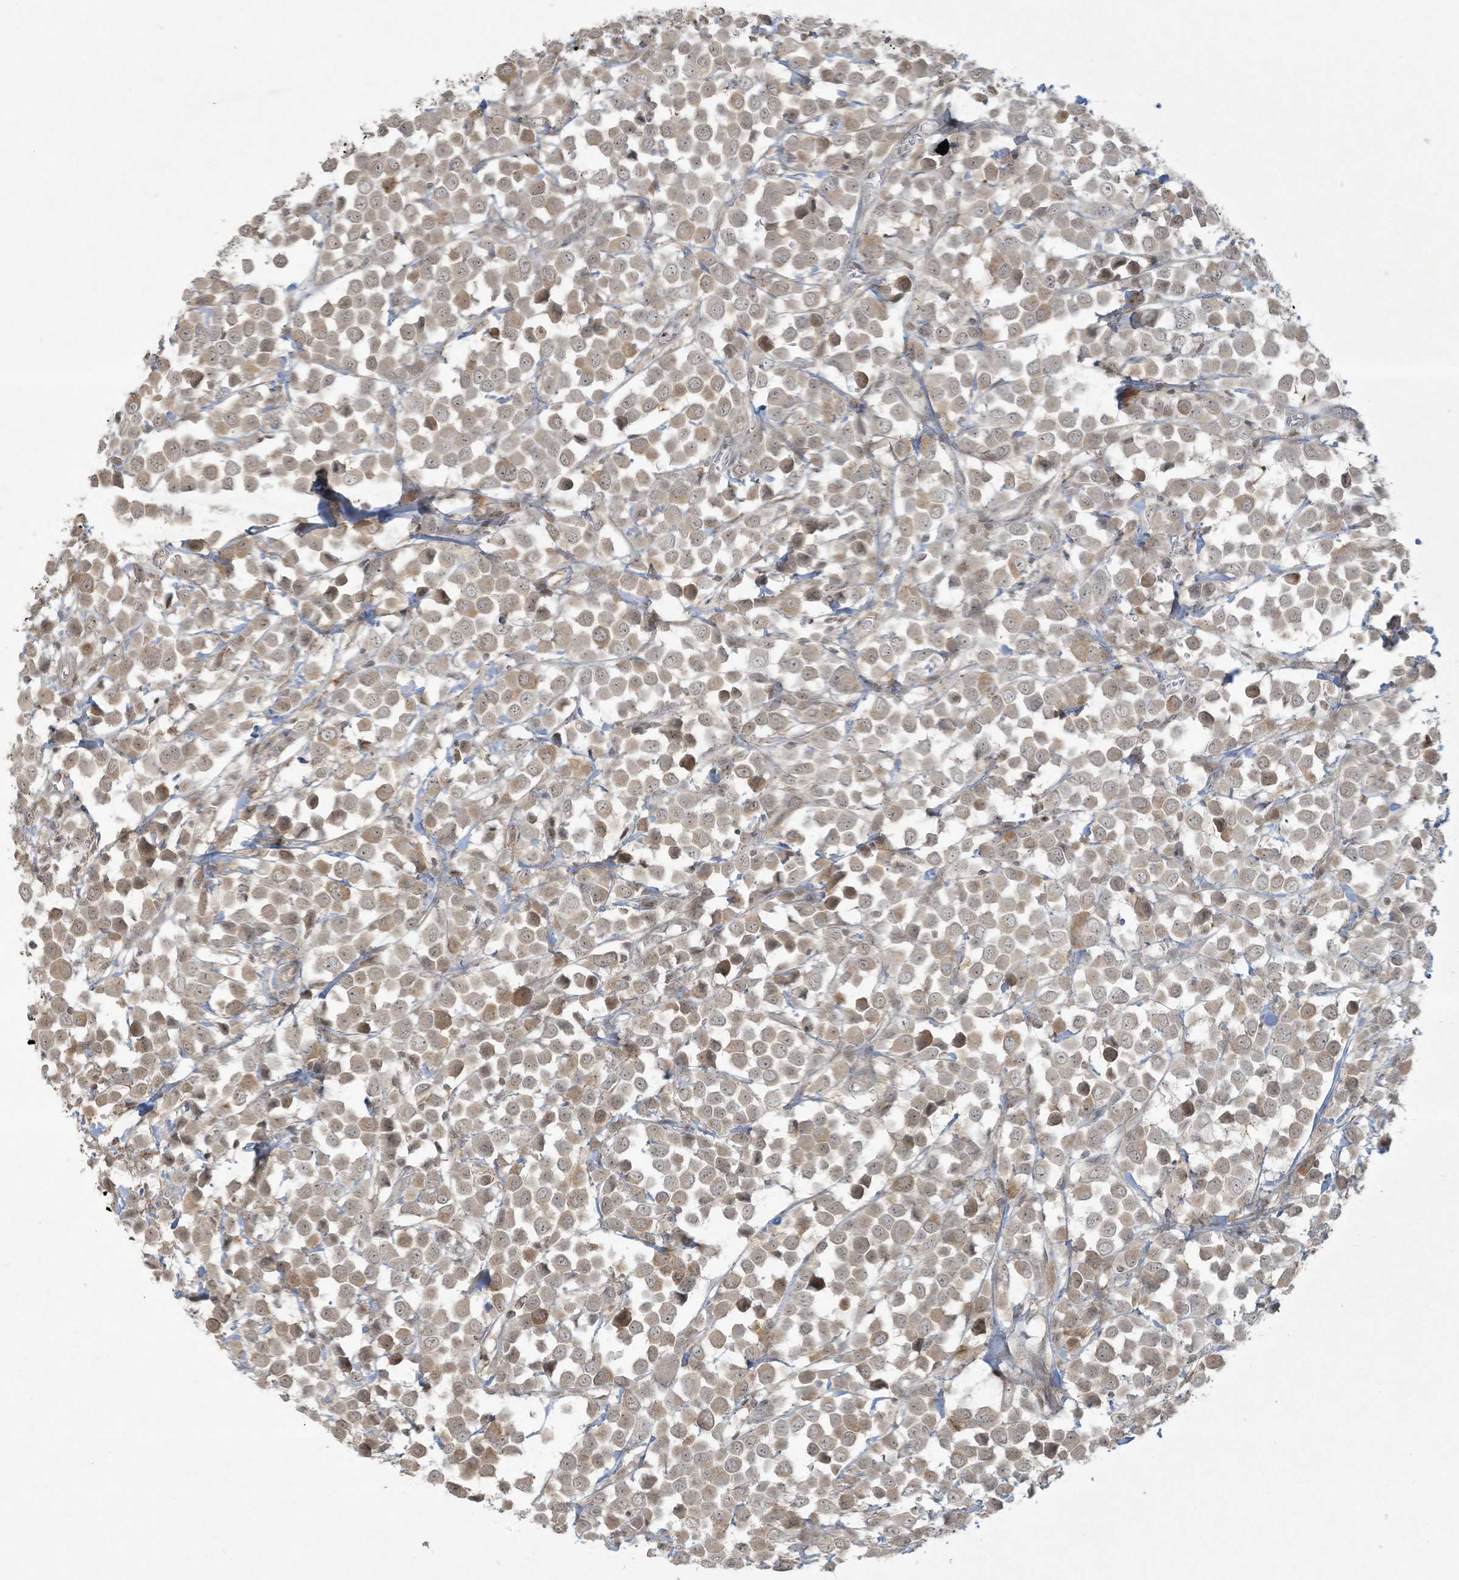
{"staining": {"intensity": "moderate", "quantity": "<25%", "location": "cytoplasmic/membranous"}, "tissue": "breast cancer", "cell_type": "Tumor cells", "image_type": "cancer", "snomed": [{"axis": "morphology", "description": "Duct carcinoma"}, {"axis": "topography", "description": "Breast"}], "caption": "Breast invasive ductal carcinoma stained with IHC exhibits moderate cytoplasmic/membranous staining in about <25% of tumor cells.", "gene": "ZNF263", "patient": {"sex": "female", "age": 61}}